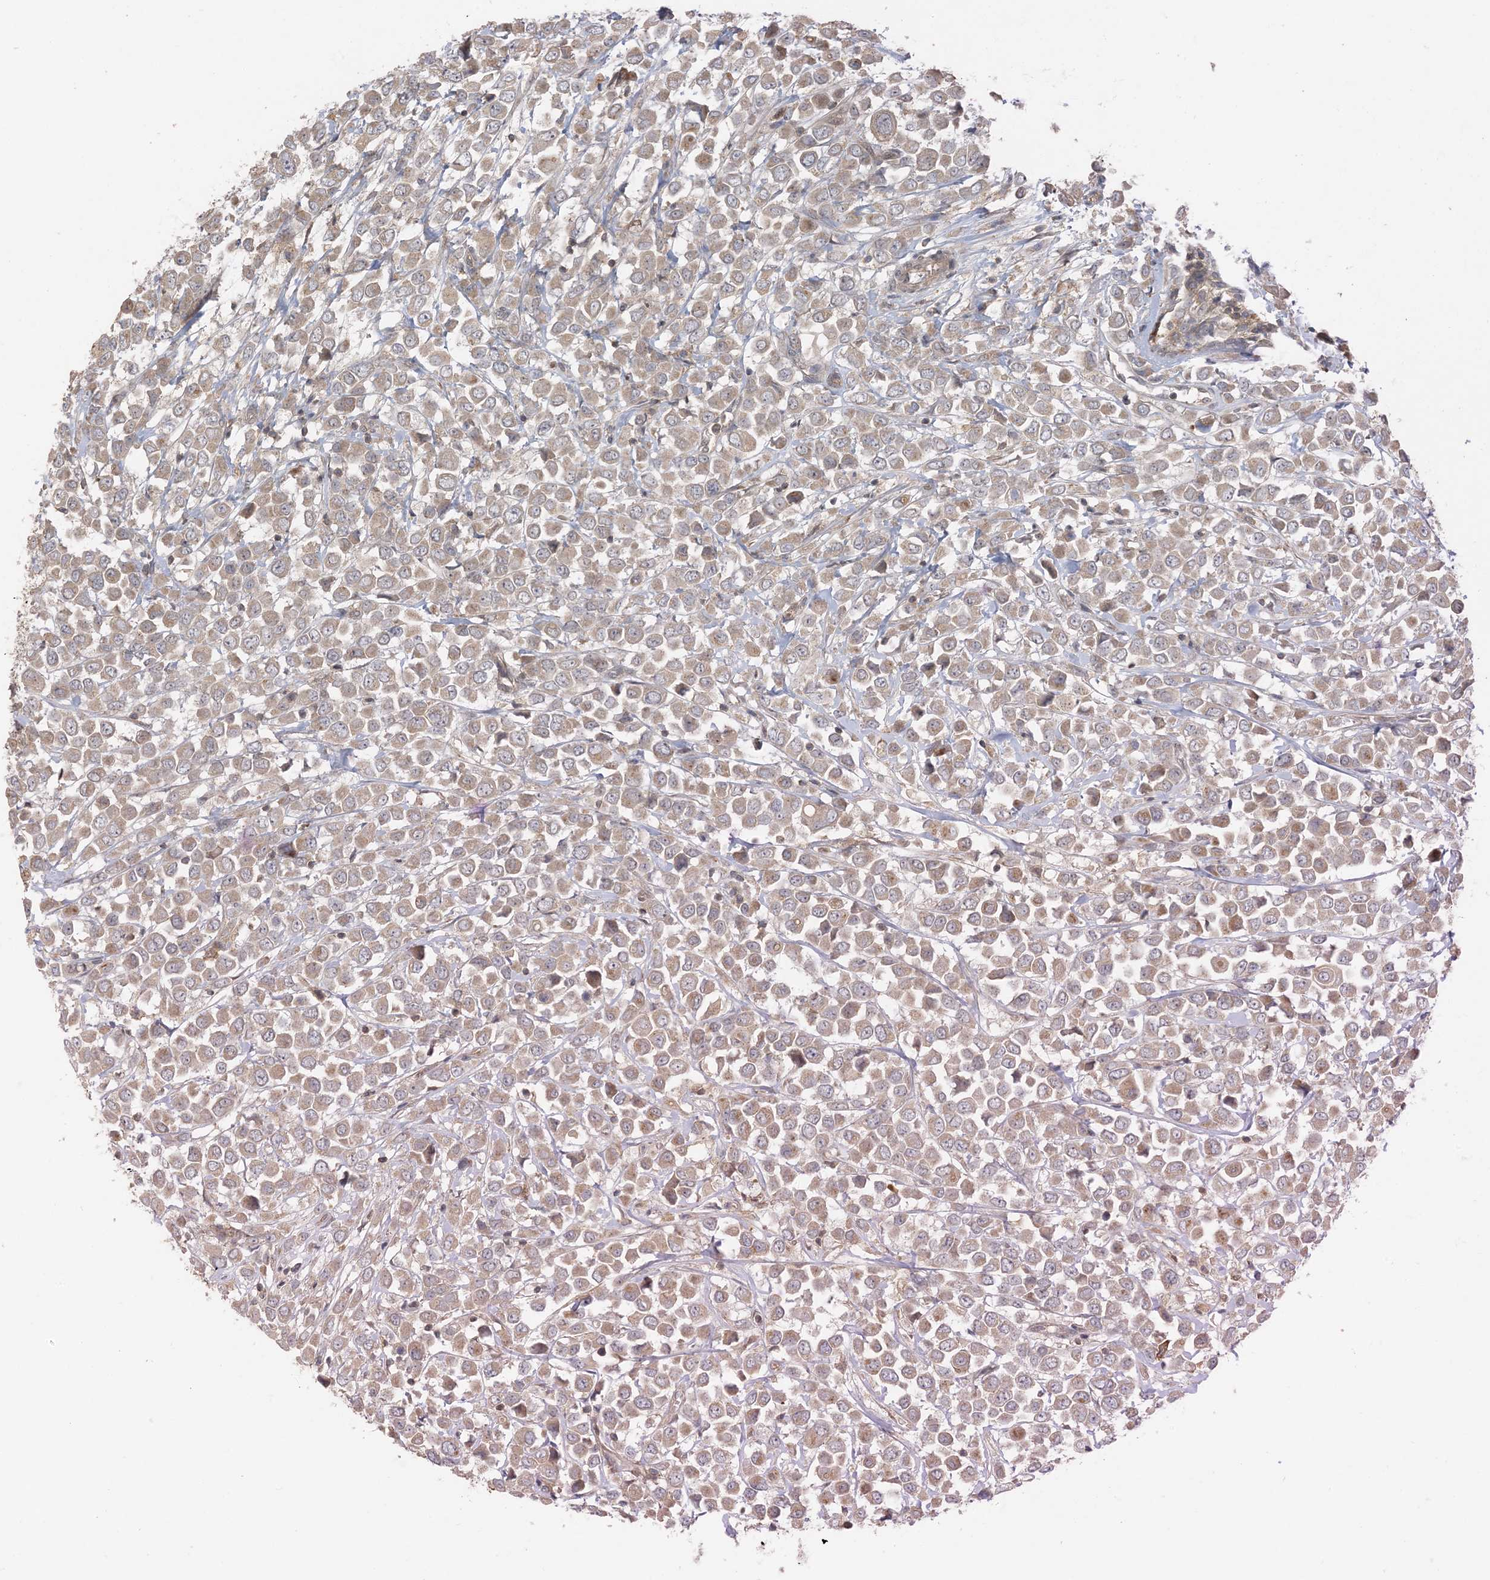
{"staining": {"intensity": "weak", "quantity": ">75%", "location": "cytoplasmic/membranous"}, "tissue": "breast cancer", "cell_type": "Tumor cells", "image_type": "cancer", "snomed": [{"axis": "morphology", "description": "Duct carcinoma"}, {"axis": "topography", "description": "Breast"}], "caption": "This is an image of immunohistochemistry (IHC) staining of breast cancer (infiltrating ductal carcinoma), which shows weak positivity in the cytoplasmic/membranous of tumor cells.", "gene": "OBI1", "patient": {"sex": "female", "age": 61}}